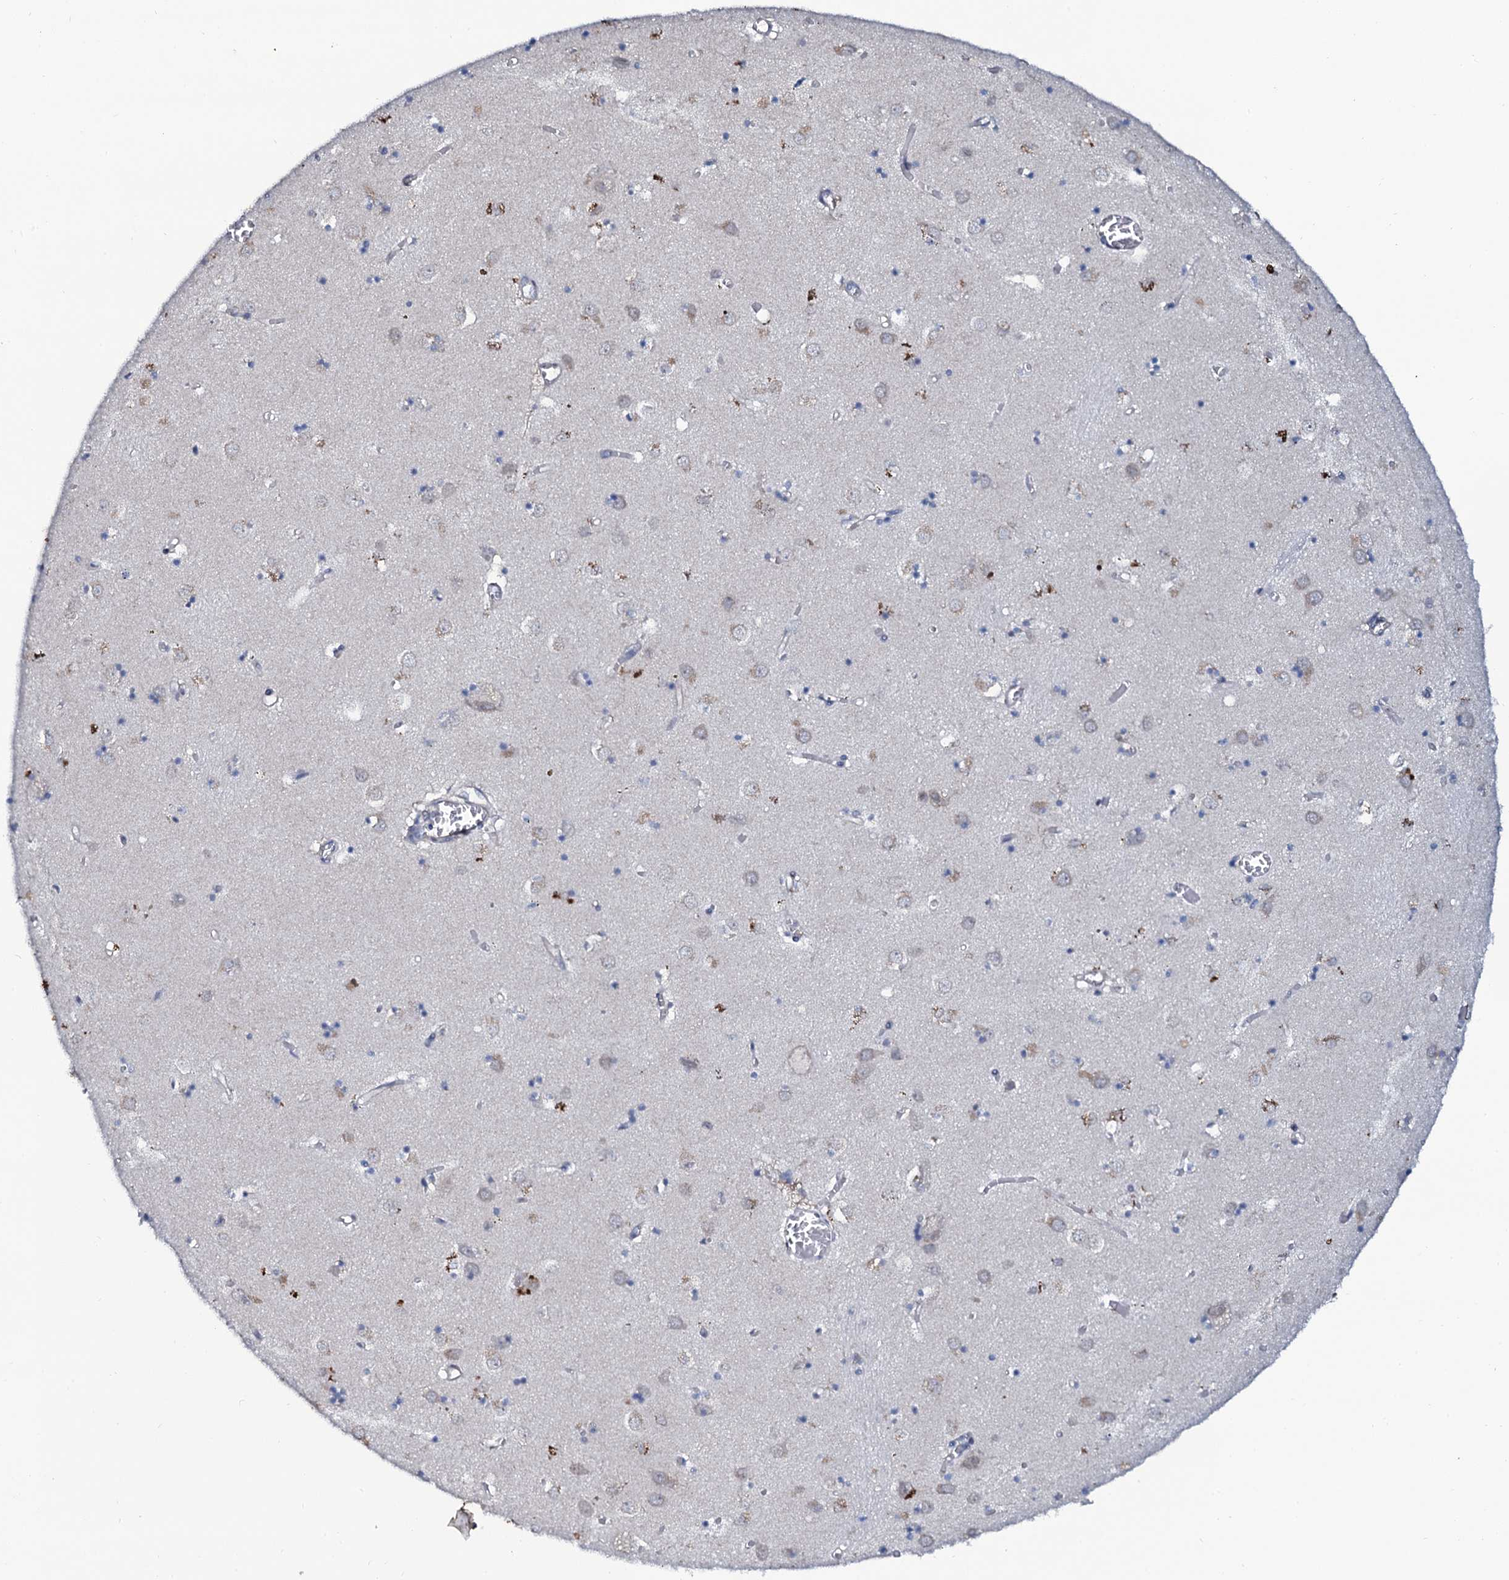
{"staining": {"intensity": "negative", "quantity": "none", "location": "none"}, "tissue": "caudate", "cell_type": "Glial cells", "image_type": "normal", "snomed": [{"axis": "morphology", "description": "Normal tissue, NOS"}, {"axis": "topography", "description": "Lateral ventricle wall"}], "caption": "IHC histopathology image of benign caudate: caudate stained with DAB (3,3'-diaminobenzidine) exhibits no significant protein staining in glial cells.", "gene": "C10orf88", "patient": {"sex": "male", "age": 70}}